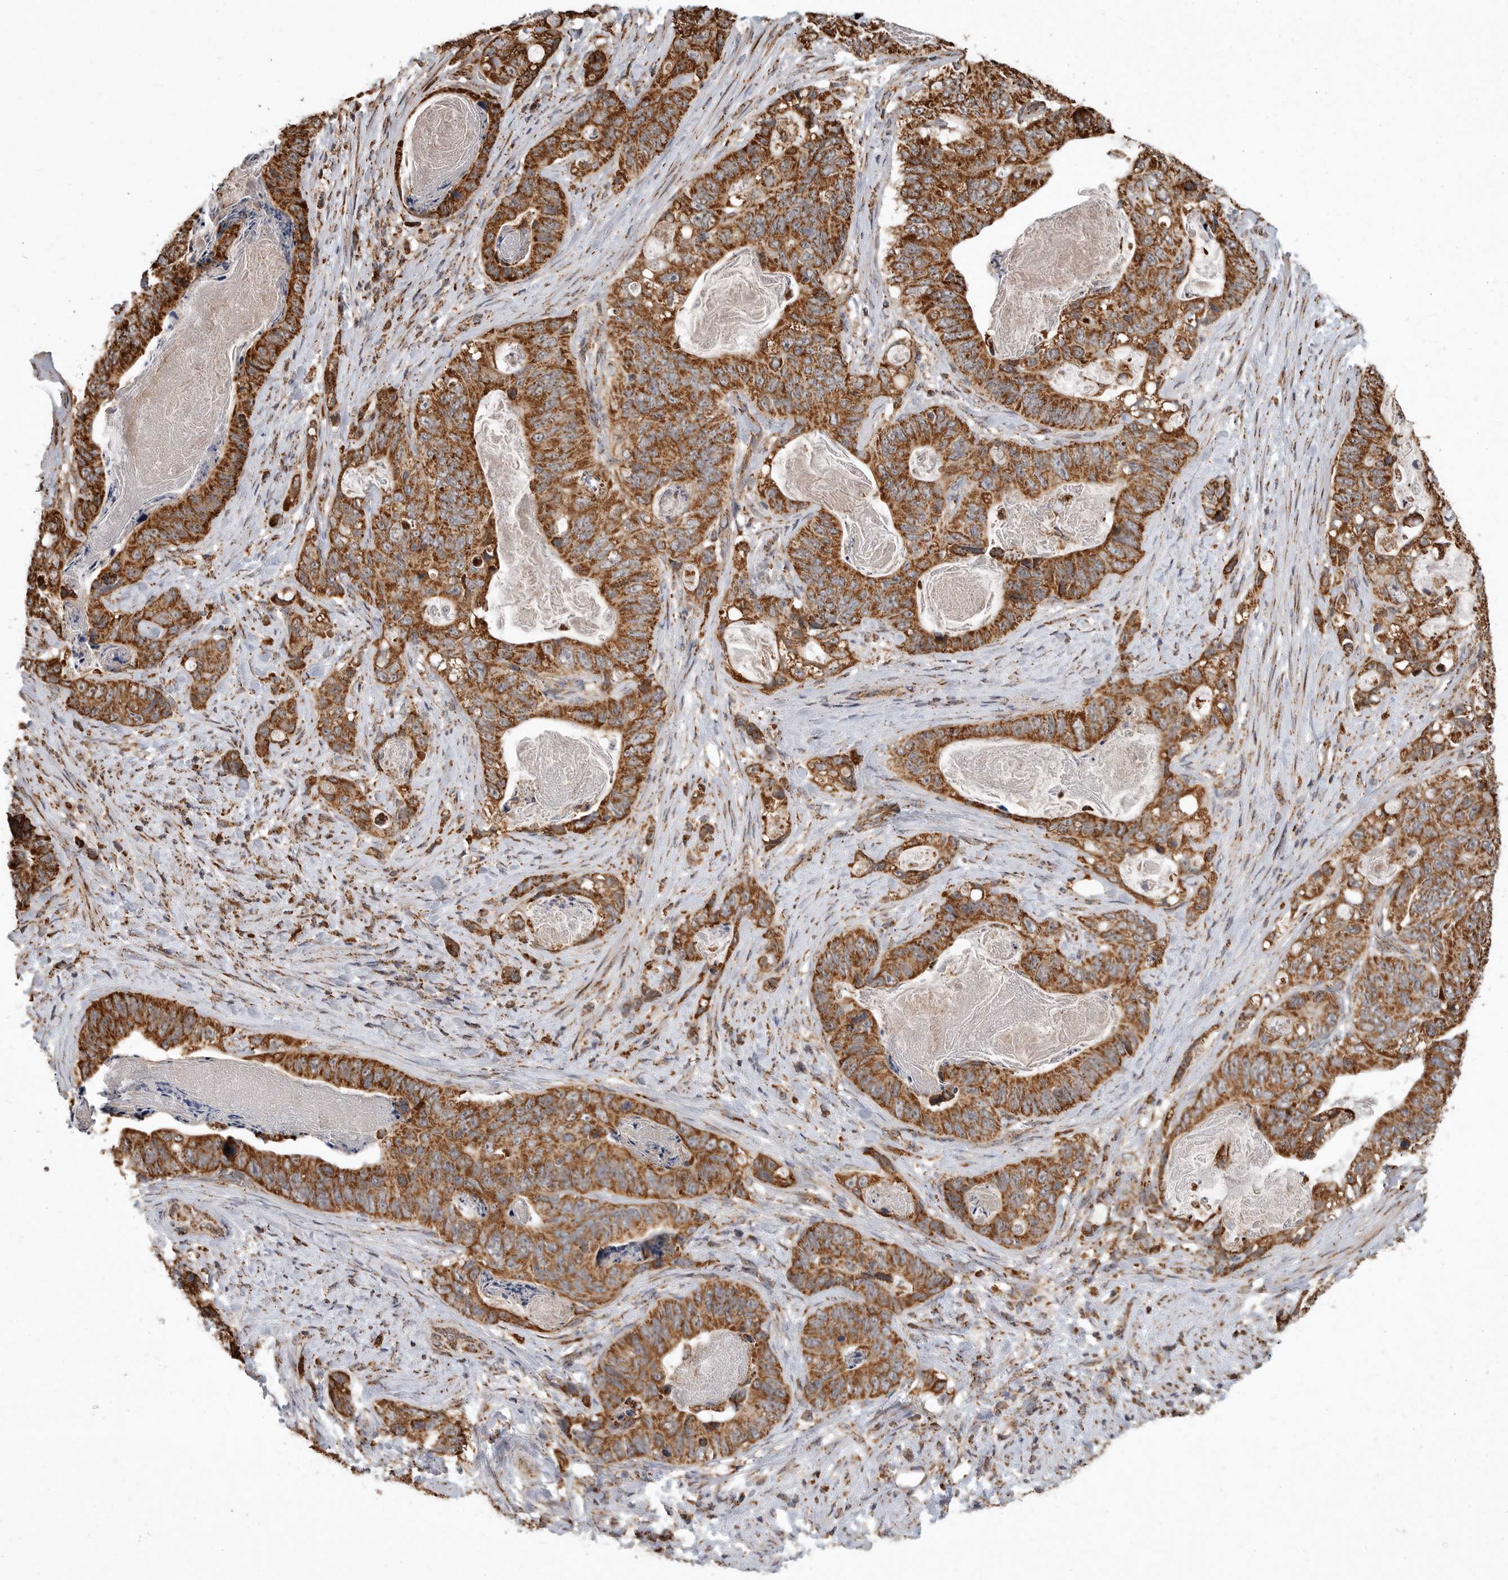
{"staining": {"intensity": "strong", "quantity": ">75%", "location": "cytoplasmic/membranous"}, "tissue": "stomach cancer", "cell_type": "Tumor cells", "image_type": "cancer", "snomed": [{"axis": "morphology", "description": "Normal tissue, NOS"}, {"axis": "morphology", "description": "Adenocarcinoma, NOS"}, {"axis": "topography", "description": "Stomach"}], "caption": "Human stomach adenocarcinoma stained for a protein (brown) displays strong cytoplasmic/membranous positive expression in approximately >75% of tumor cells.", "gene": "GCNT2", "patient": {"sex": "female", "age": 89}}